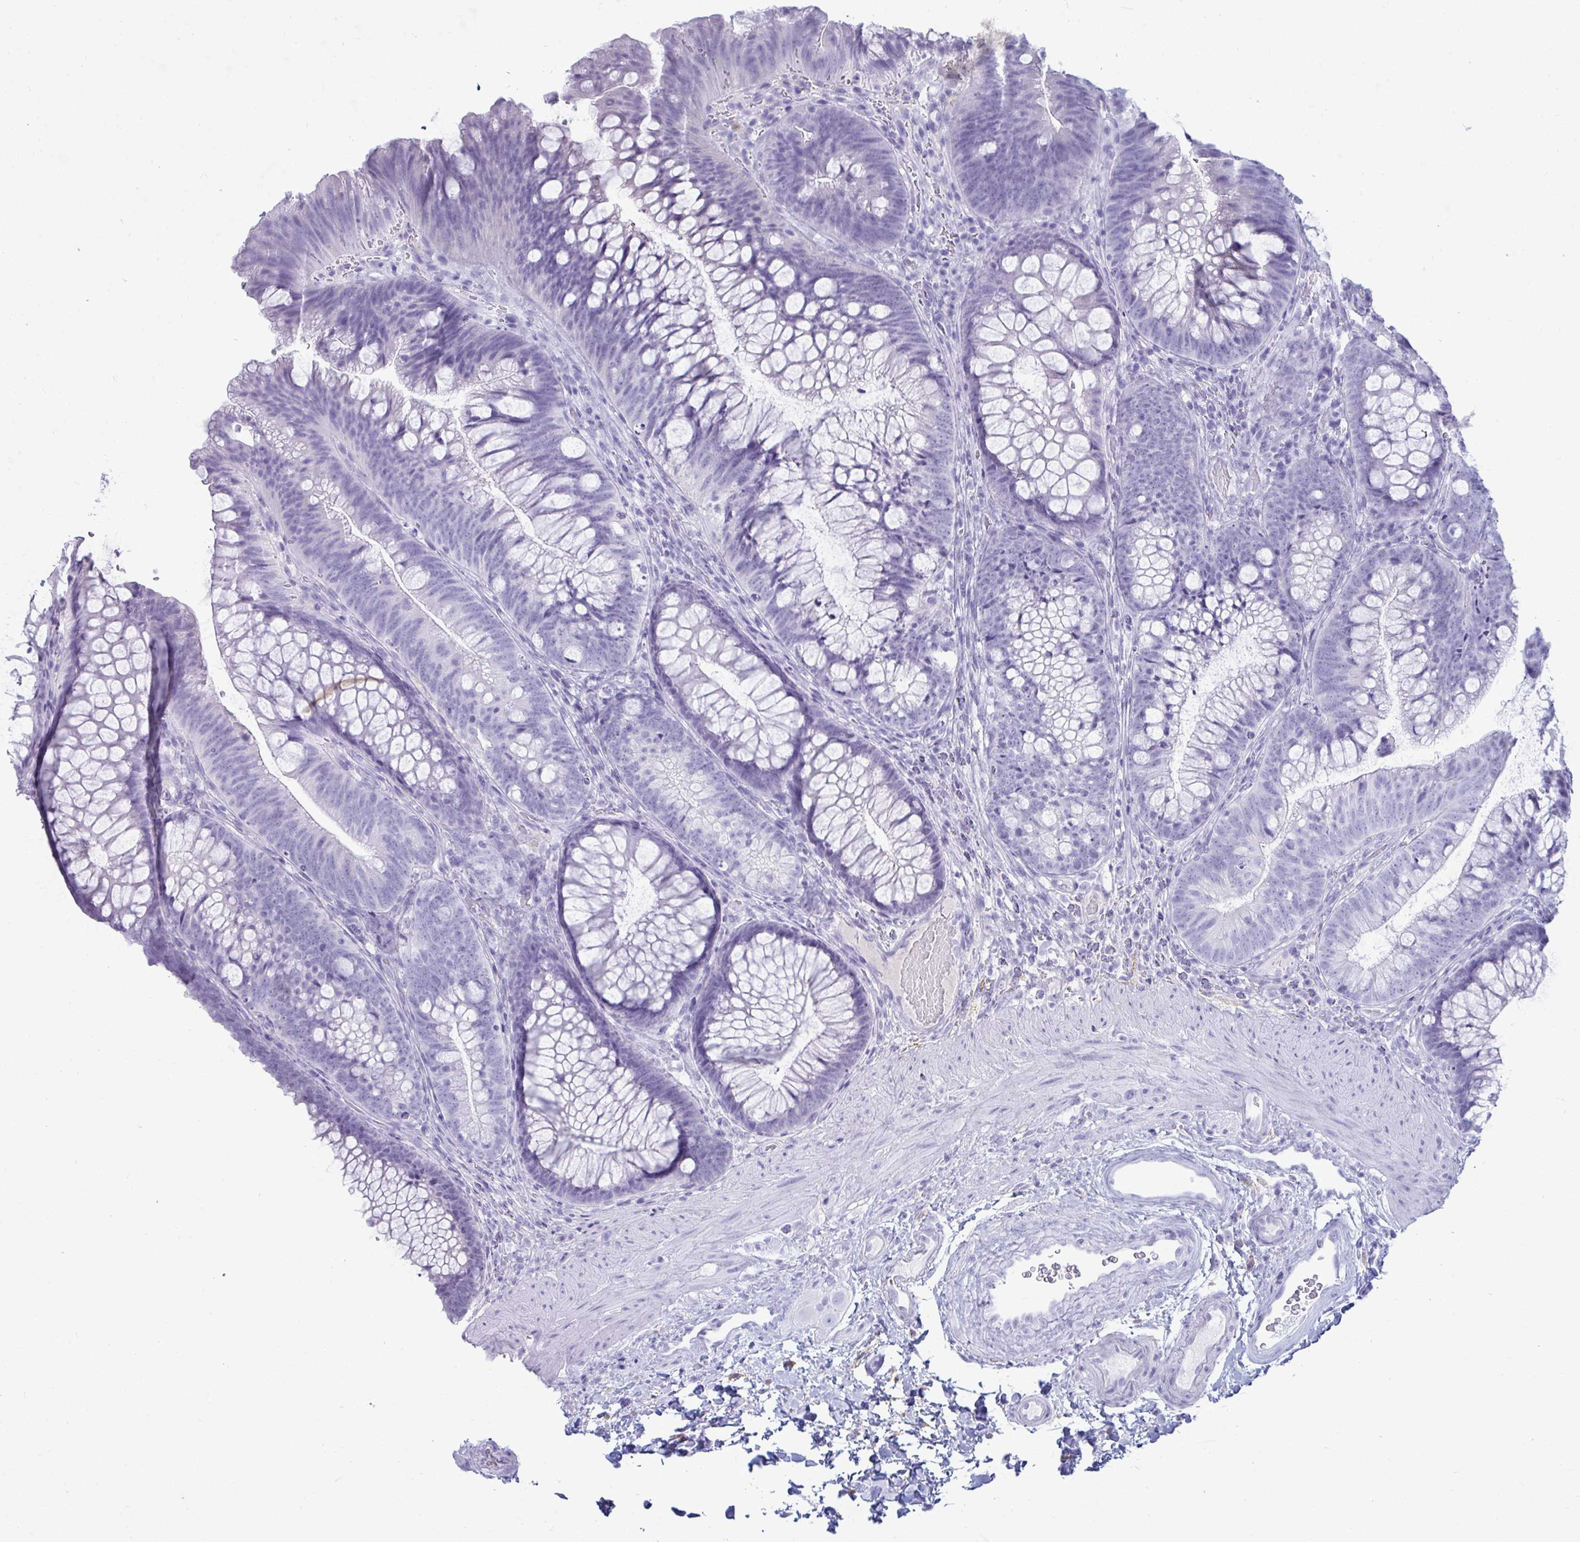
{"staining": {"intensity": "negative", "quantity": "none", "location": "none"}, "tissue": "colon", "cell_type": "Endothelial cells", "image_type": "normal", "snomed": [{"axis": "morphology", "description": "Normal tissue, NOS"}, {"axis": "morphology", "description": "Adenoma, NOS"}, {"axis": "topography", "description": "Soft tissue"}, {"axis": "topography", "description": "Colon"}], "caption": "Immunohistochemistry (IHC) image of benign colon stained for a protein (brown), which demonstrates no expression in endothelial cells.", "gene": "ANKRD60", "patient": {"sex": "male", "age": 47}}